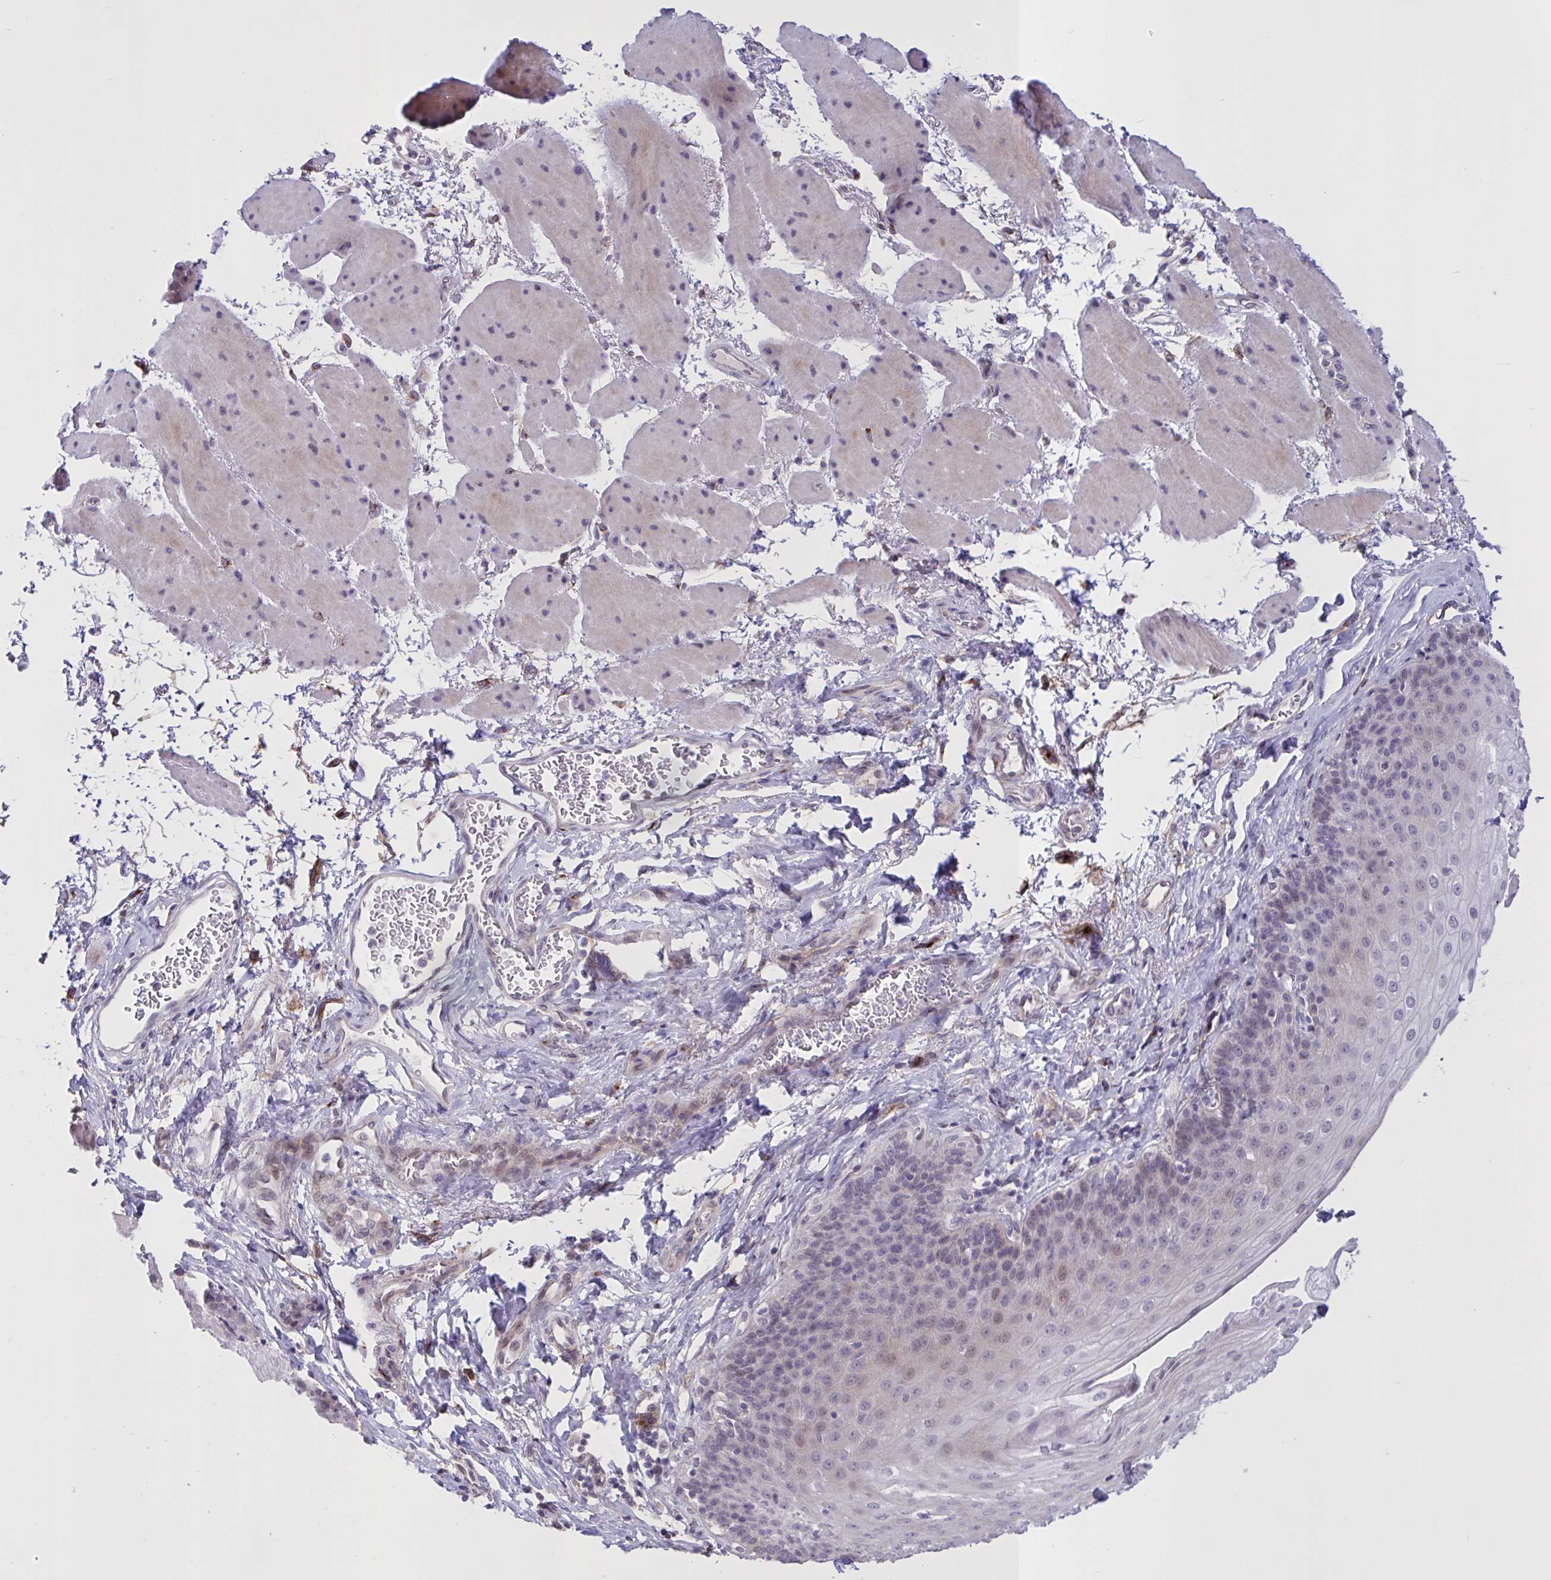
{"staining": {"intensity": "weak", "quantity": "<25%", "location": "nuclear"}, "tissue": "esophagus", "cell_type": "Squamous epithelial cells", "image_type": "normal", "snomed": [{"axis": "morphology", "description": "Normal tissue, NOS"}, {"axis": "topography", "description": "Esophagus"}], "caption": "Micrograph shows no significant protein staining in squamous epithelial cells of unremarkable esophagus.", "gene": "MRGPRX2", "patient": {"sex": "female", "age": 81}}